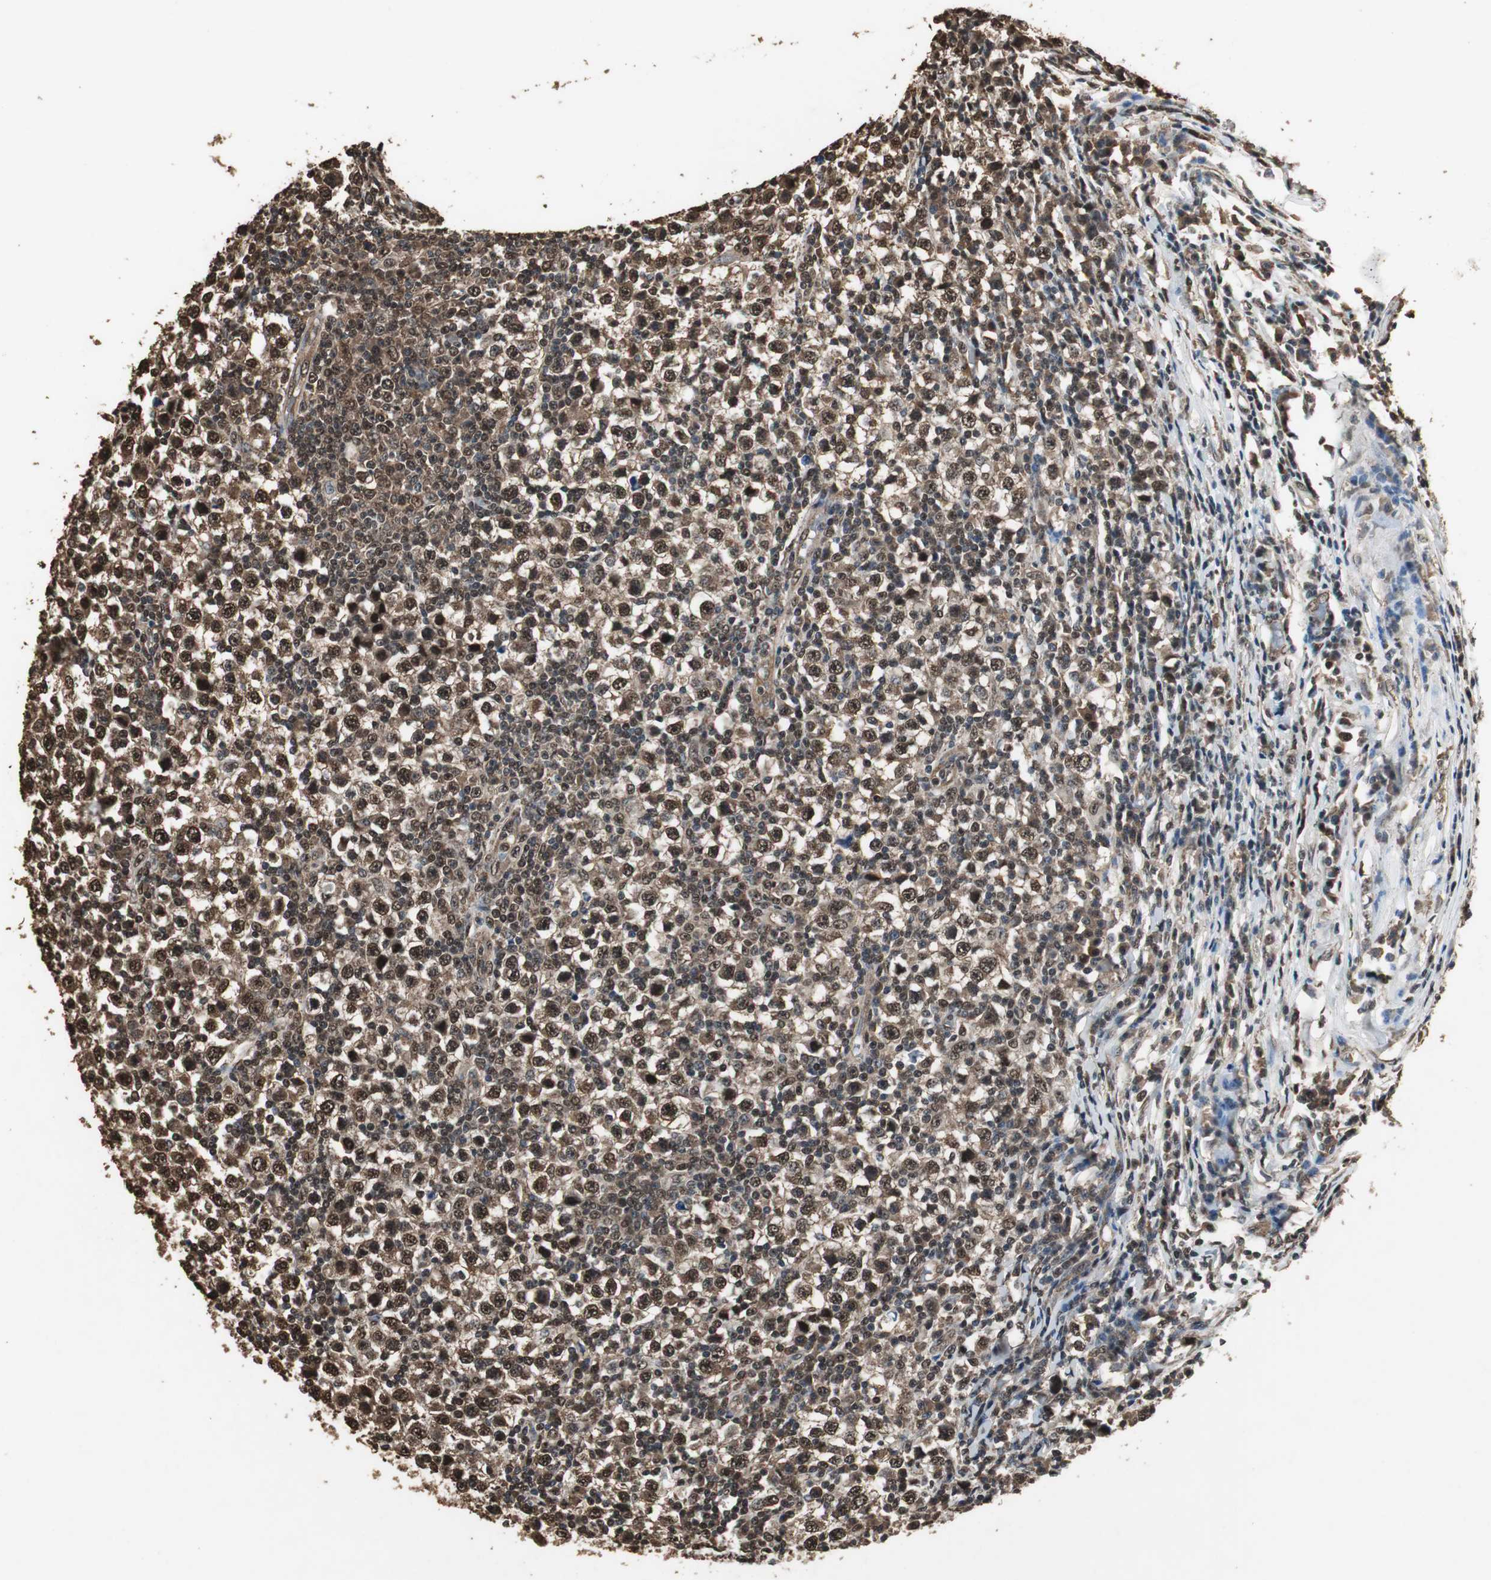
{"staining": {"intensity": "strong", "quantity": ">75%", "location": "cytoplasmic/membranous,nuclear"}, "tissue": "testis cancer", "cell_type": "Tumor cells", "image_type": "cancer", "snomed": [{"axis": "morphology", "description": "Seminoma, NOS"}, {"axis": "topography", "description": "Testis"}], "caption": "Immunohistochemistry (IHC) (DAB) staining of testis cancer (seminoma) exhibits strong cytoplasmic/membranous and nuclear protein staining in about >75% of tumor cells. The protein is stained brown, and the nuclei are stained in blue (DAB IHC with brightfield microscopy, high magnification).", "gene": "PPP1R13B", "patient": {"sex": "male", "age": 65}}